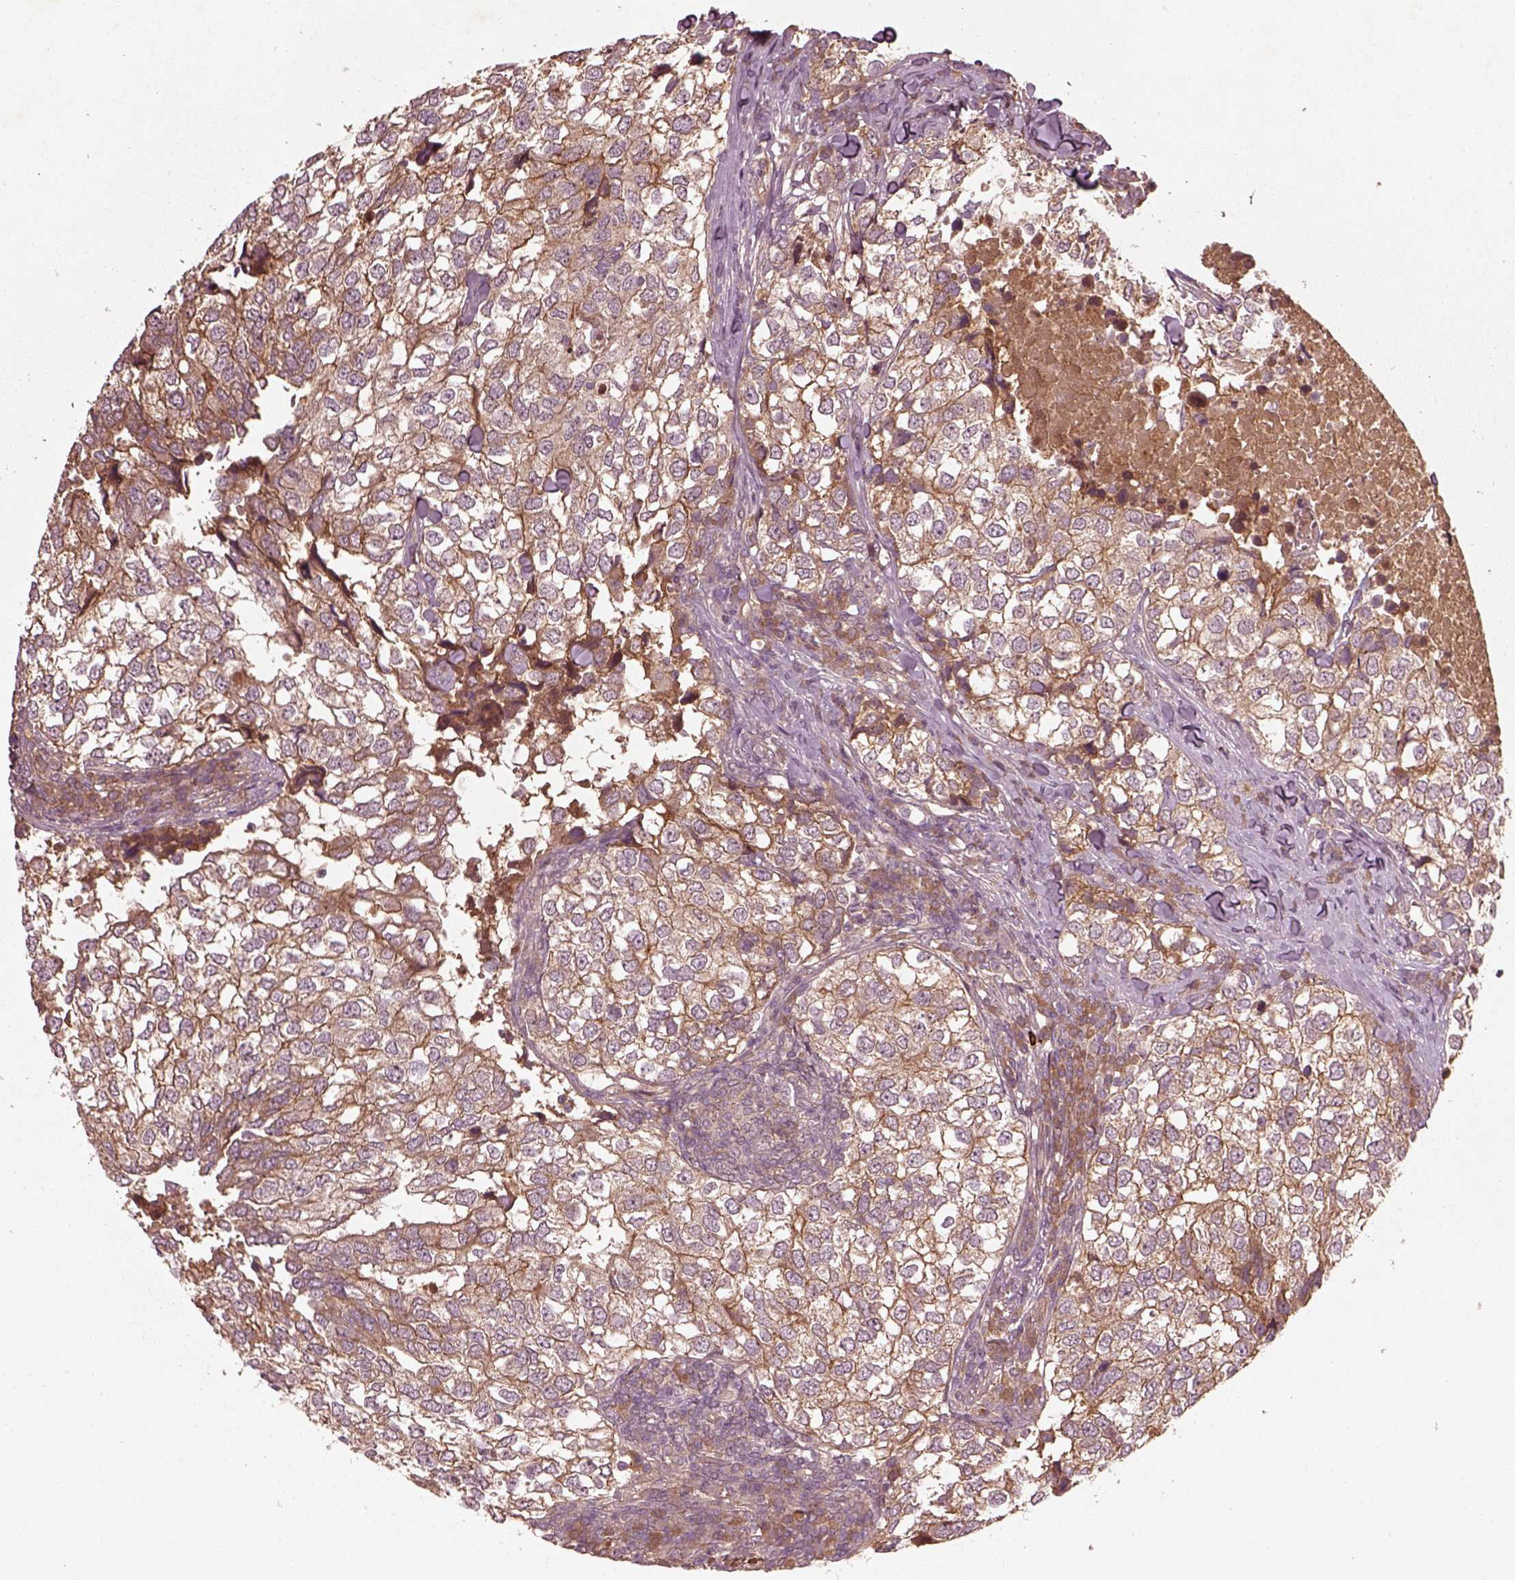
{"staining": {"intensity": "moderate", "quantity": ">75%", "location": "cytoplasmic/membranous"}, "tissue": "breast cancer", "cell_type": "Tumor cells", "image_type": "cancer", "snomed": [{"axis": "morphology", "description": "Duct carcinoma"}, {"axis": "topography", "description": "Breast"}], "caption": "A micrograph showing moderate cytoplasmic/membranous staining in about >75% of tumor cells in breast invasive ductal carcinoma, as visualized by brown immunohistochemical staining.", "gene": "FAM234A", "patient": {"sex": "female", "age": 30}}